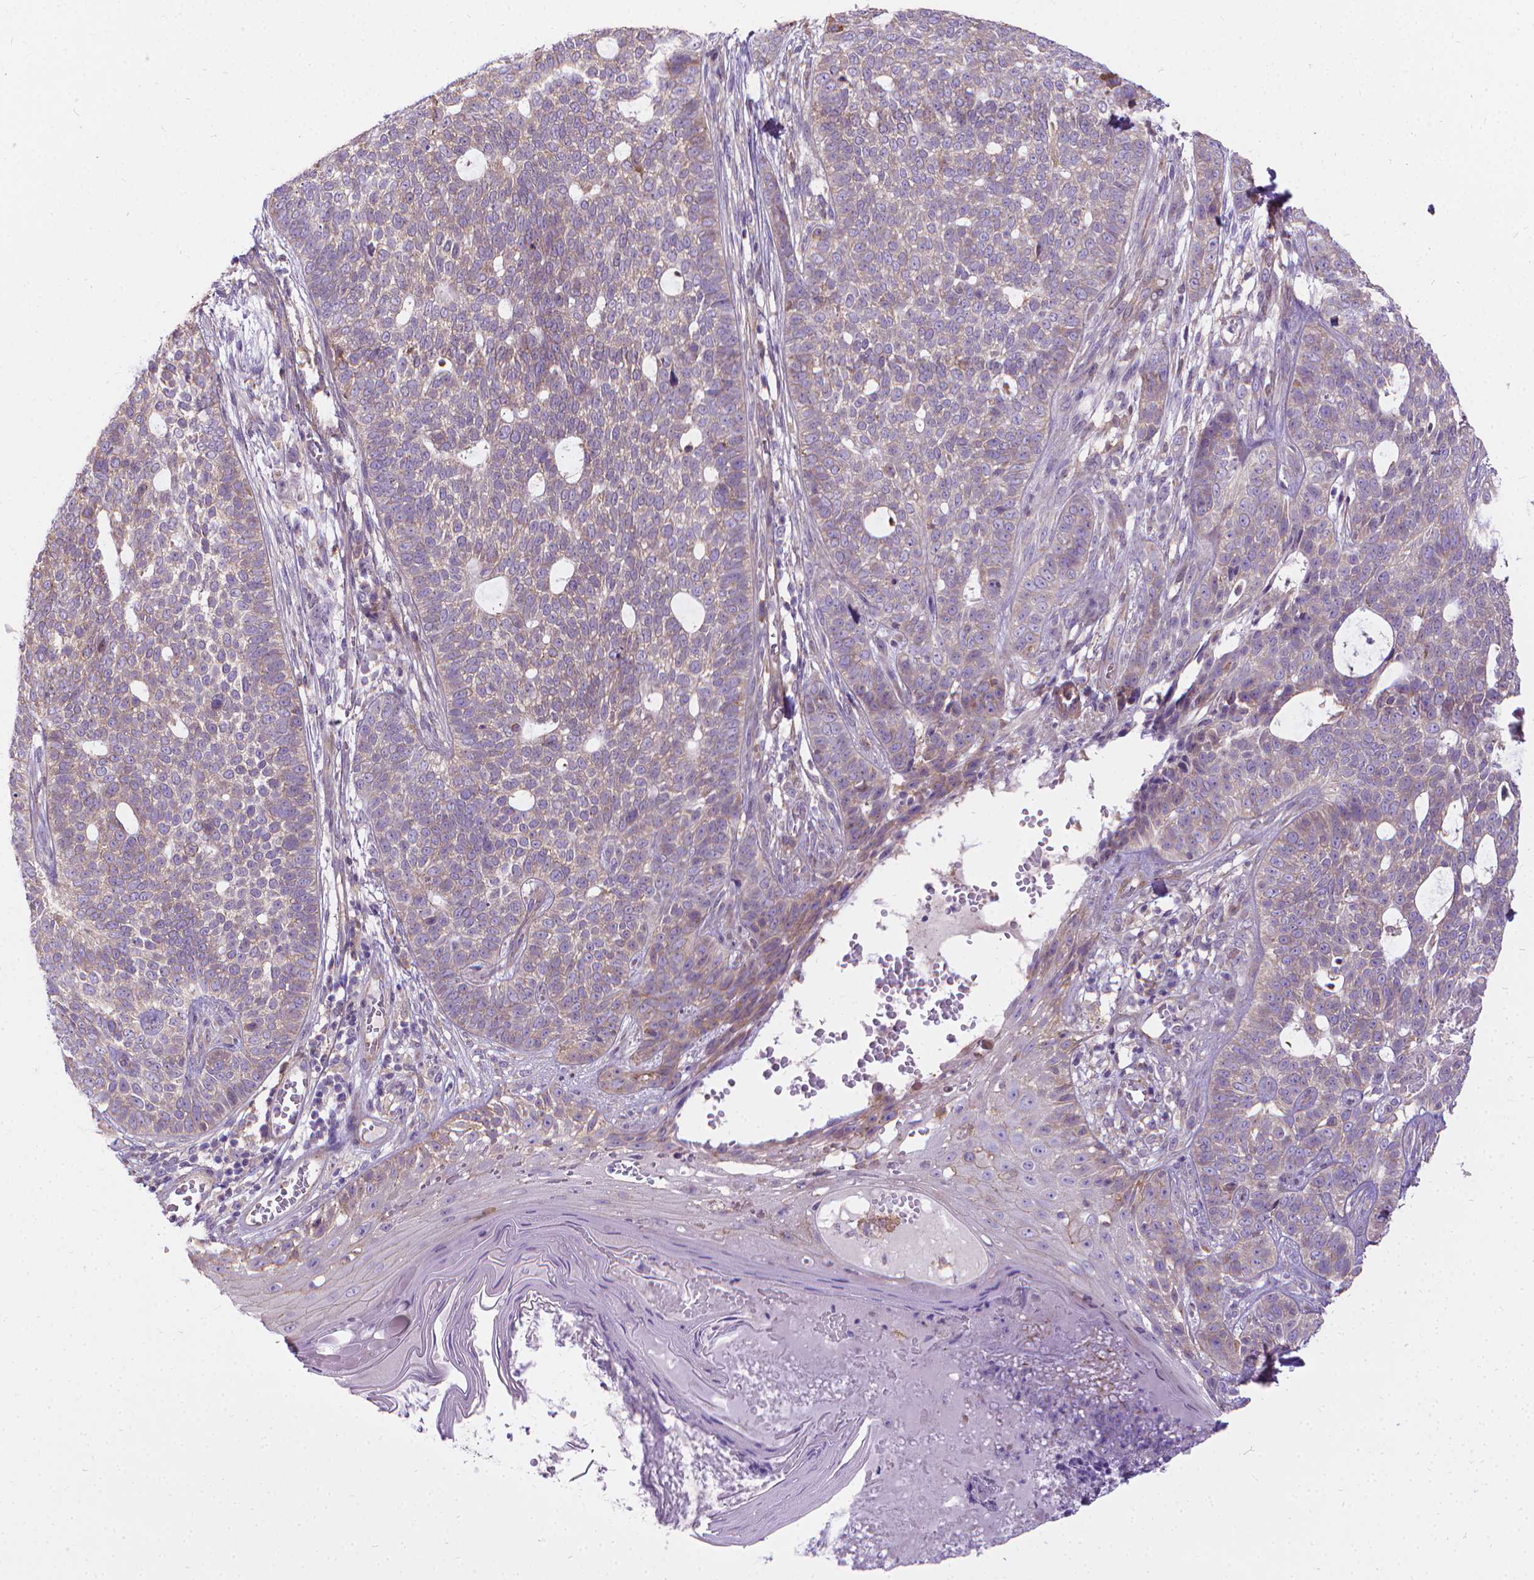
{"staining": {"intensity": "weak", "quantity": "<25%", "location": "cytoplasmic/membranous"}, "tissue": "skin cancer", "cell_type": "Tumor cells", "image_type": "cancer", "snomed": [{"axis": "morphology", "description": "Basal cell carcinoma"}, {"axis": "topography", "description": "Skin"}], "caption": "DAB (3,3'-diaminobenzidine) immunohistochemical staining of human skin basal cell carcinoma demonstrates no significant staining in tumor cells. (Immunohistochemistry (ihc), brightfield microscopy, high magnification).", "gene": "CFAP299", "patient": {"sex": "female", "age": 69}}